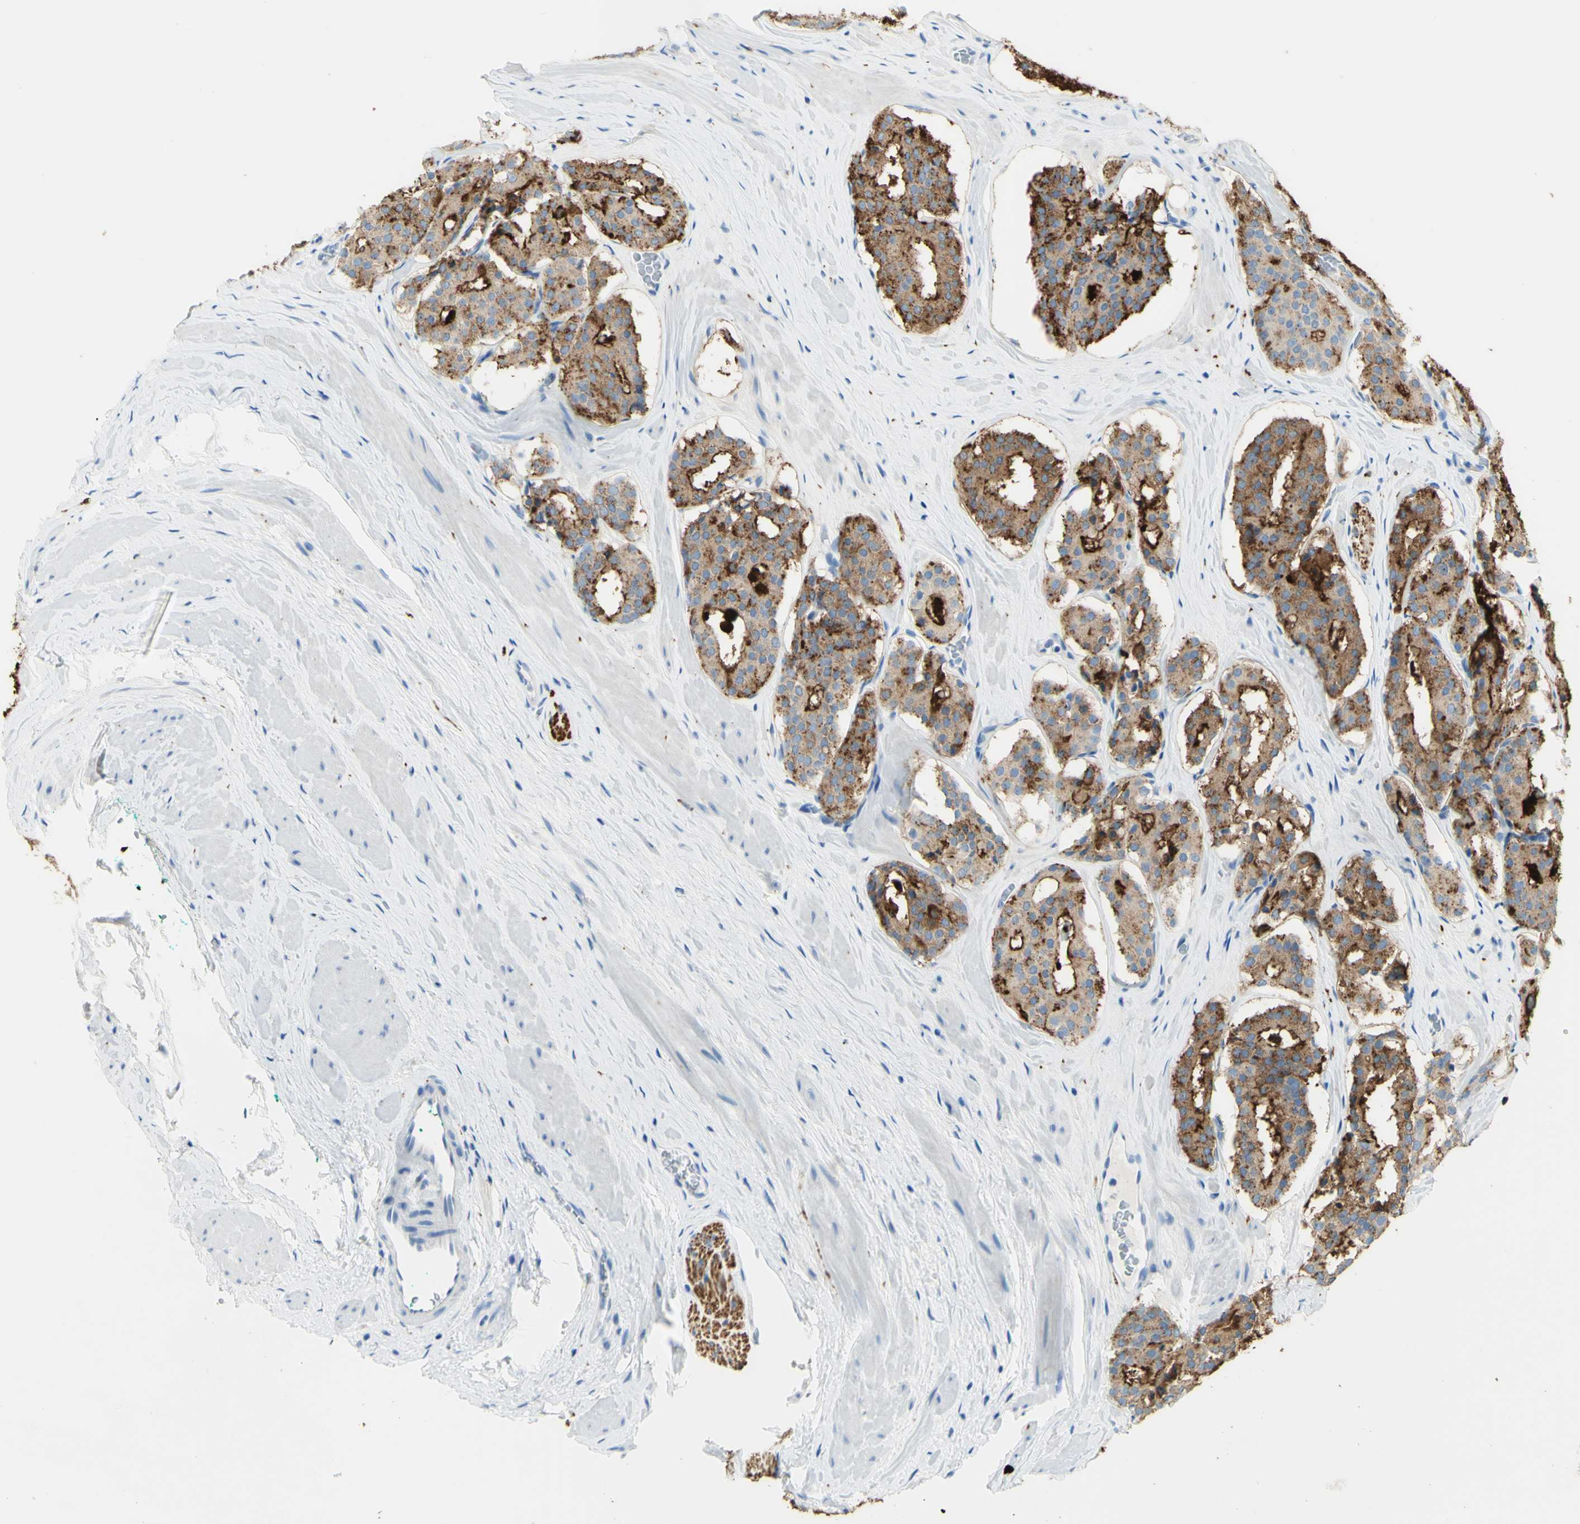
{"staining": {"intensity": "strong", "quantity": "<25%", "location": "cytoplasmic/membranous"}, "tissue": "prostate cancer", "cell_type": "Tumor cells", "image_type": "cancer", "snomed": [{"axis": "morphology", "description": "Adenocarcinoma, High grade"}, {"axis": "topography", "description": "Prostate"}], "caption": "Strong cytoplasmic/membranous positivity is present in about <25% of tumor cells in prostate cancer (adenocarcinoma (high-grade)).", "gene": "TSPAN1", "patient": {"sex": "male", "age": 60}}